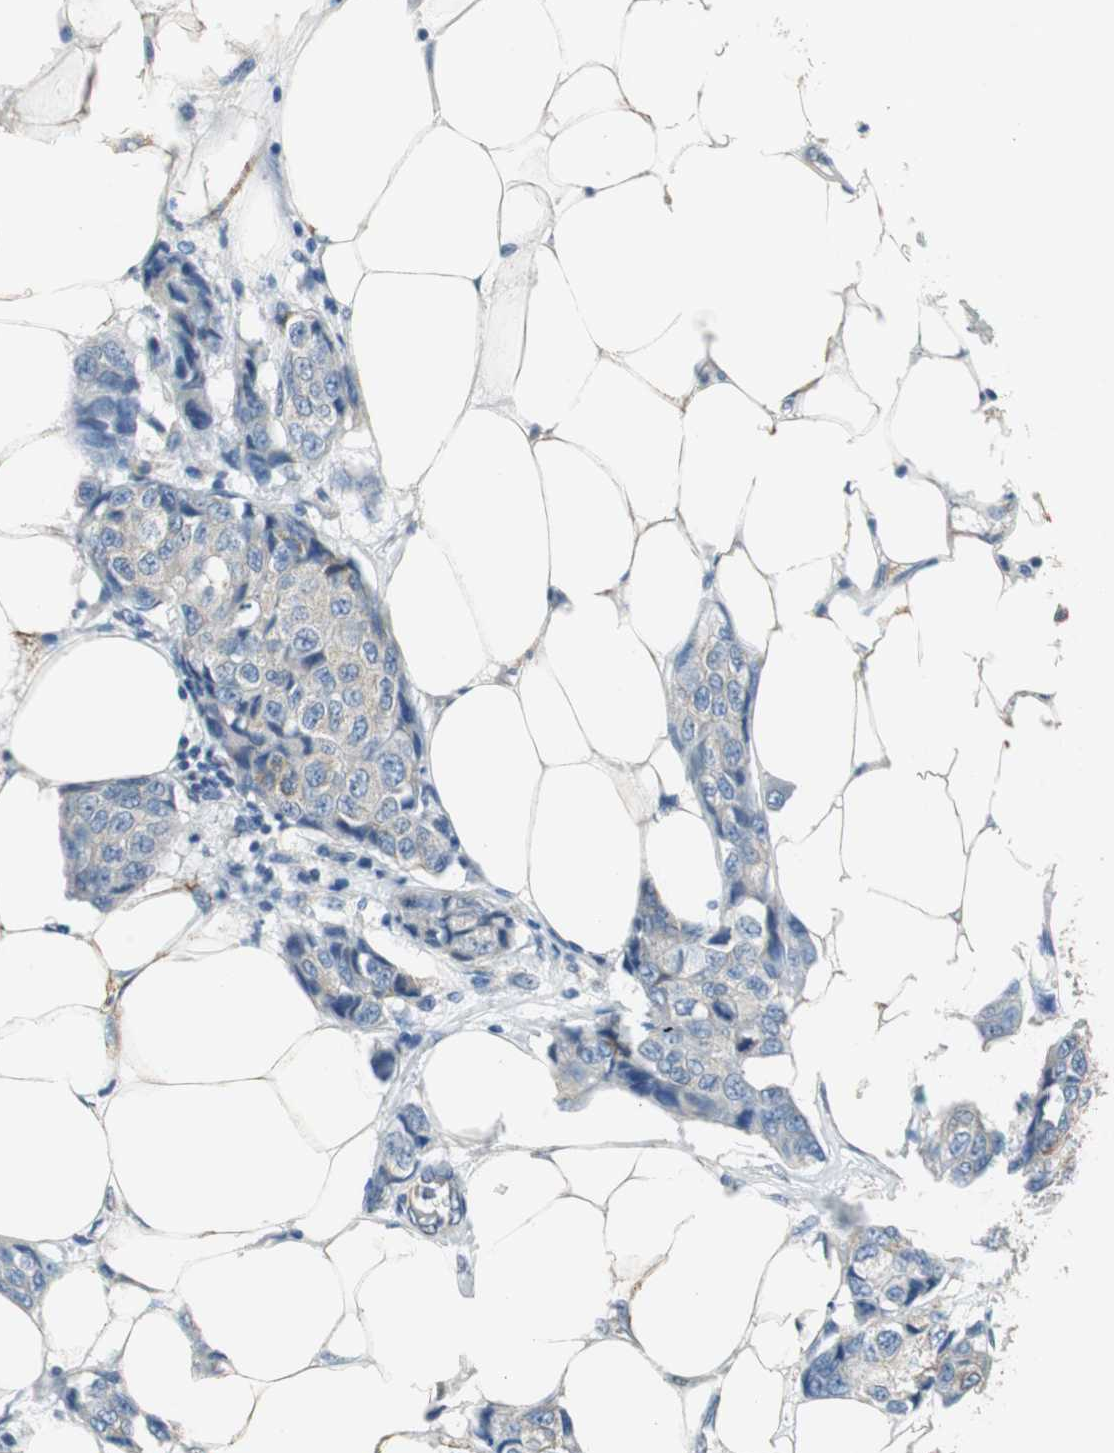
{"staining": {"intensity": "negative", "quantity": "none", "location": "none"}, "tissue": "breast cancer", "cell_type": "Tumor cells", "image_type": "cancer", "snomed": [{"axis": "morphology", "description": "Duct carcinoma"}, {"axis": "topography", "description": "Breast"}], "caption": "Immunohistochemical staining of breast cancer (invasive ductal carcinoma) reveals no significant staining in tumor cells. (DAB immunohistochemistry (IHC), high magnification).", "gene": "ALDH4A1", "patient": {"sex": "female", "age": 80}}